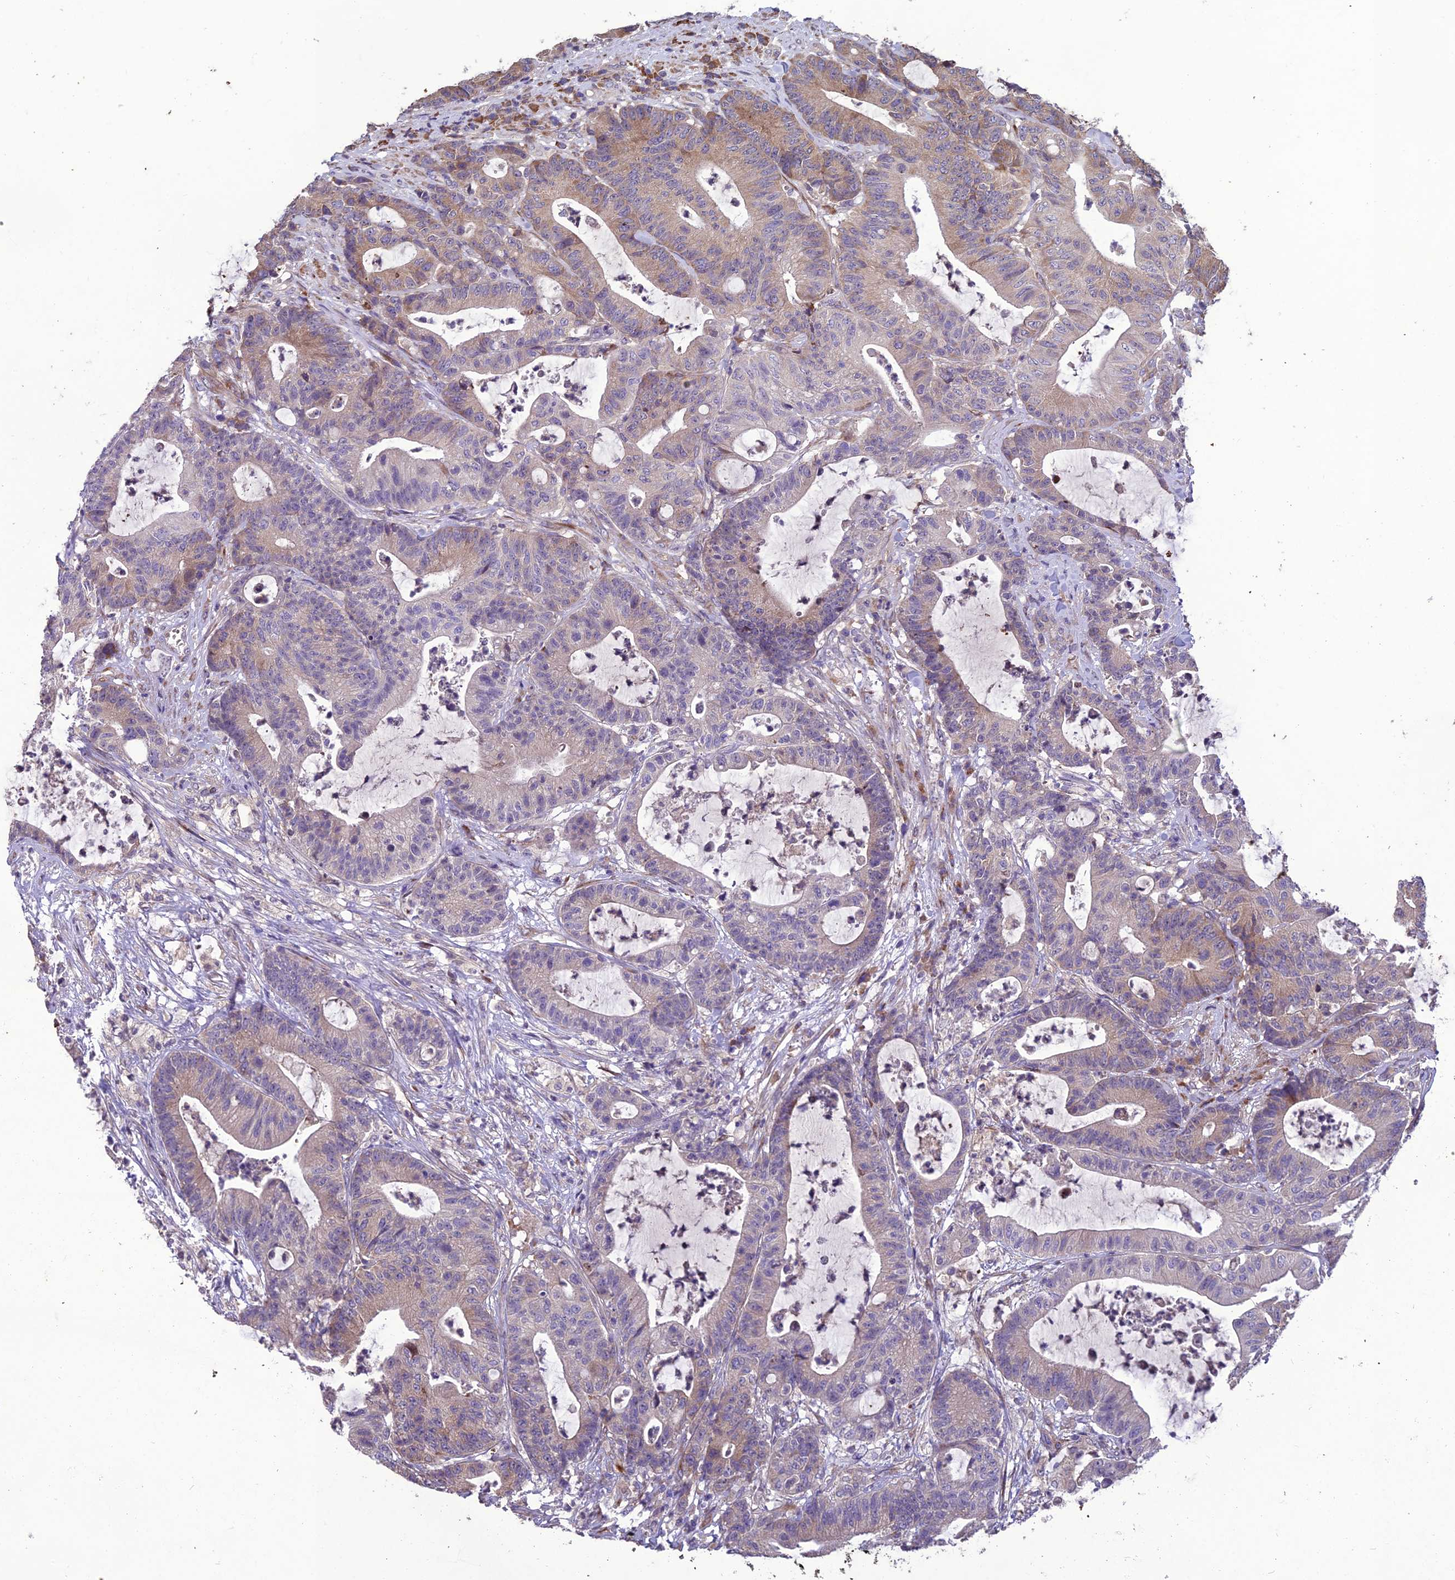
{"staining": {"intensity": "weak", "quantity": "25%-75%", "location": "cytoplasmic/membranous"}, "tissue": "colorectal cancer", "cell_type": "Tumor cells", "image_type": "cancer", "snomed": [{"axis": "morphology", "description": "Adenocarcinoma, NOS"}, {"axis": "topography", "description": "Colon"}], "caption": "Human colorectal cancer stained with a protein marker exhibits weak staining in tumor cells.", "gene": "CENPL", "patient": {"sex": "female", "age": 84}}